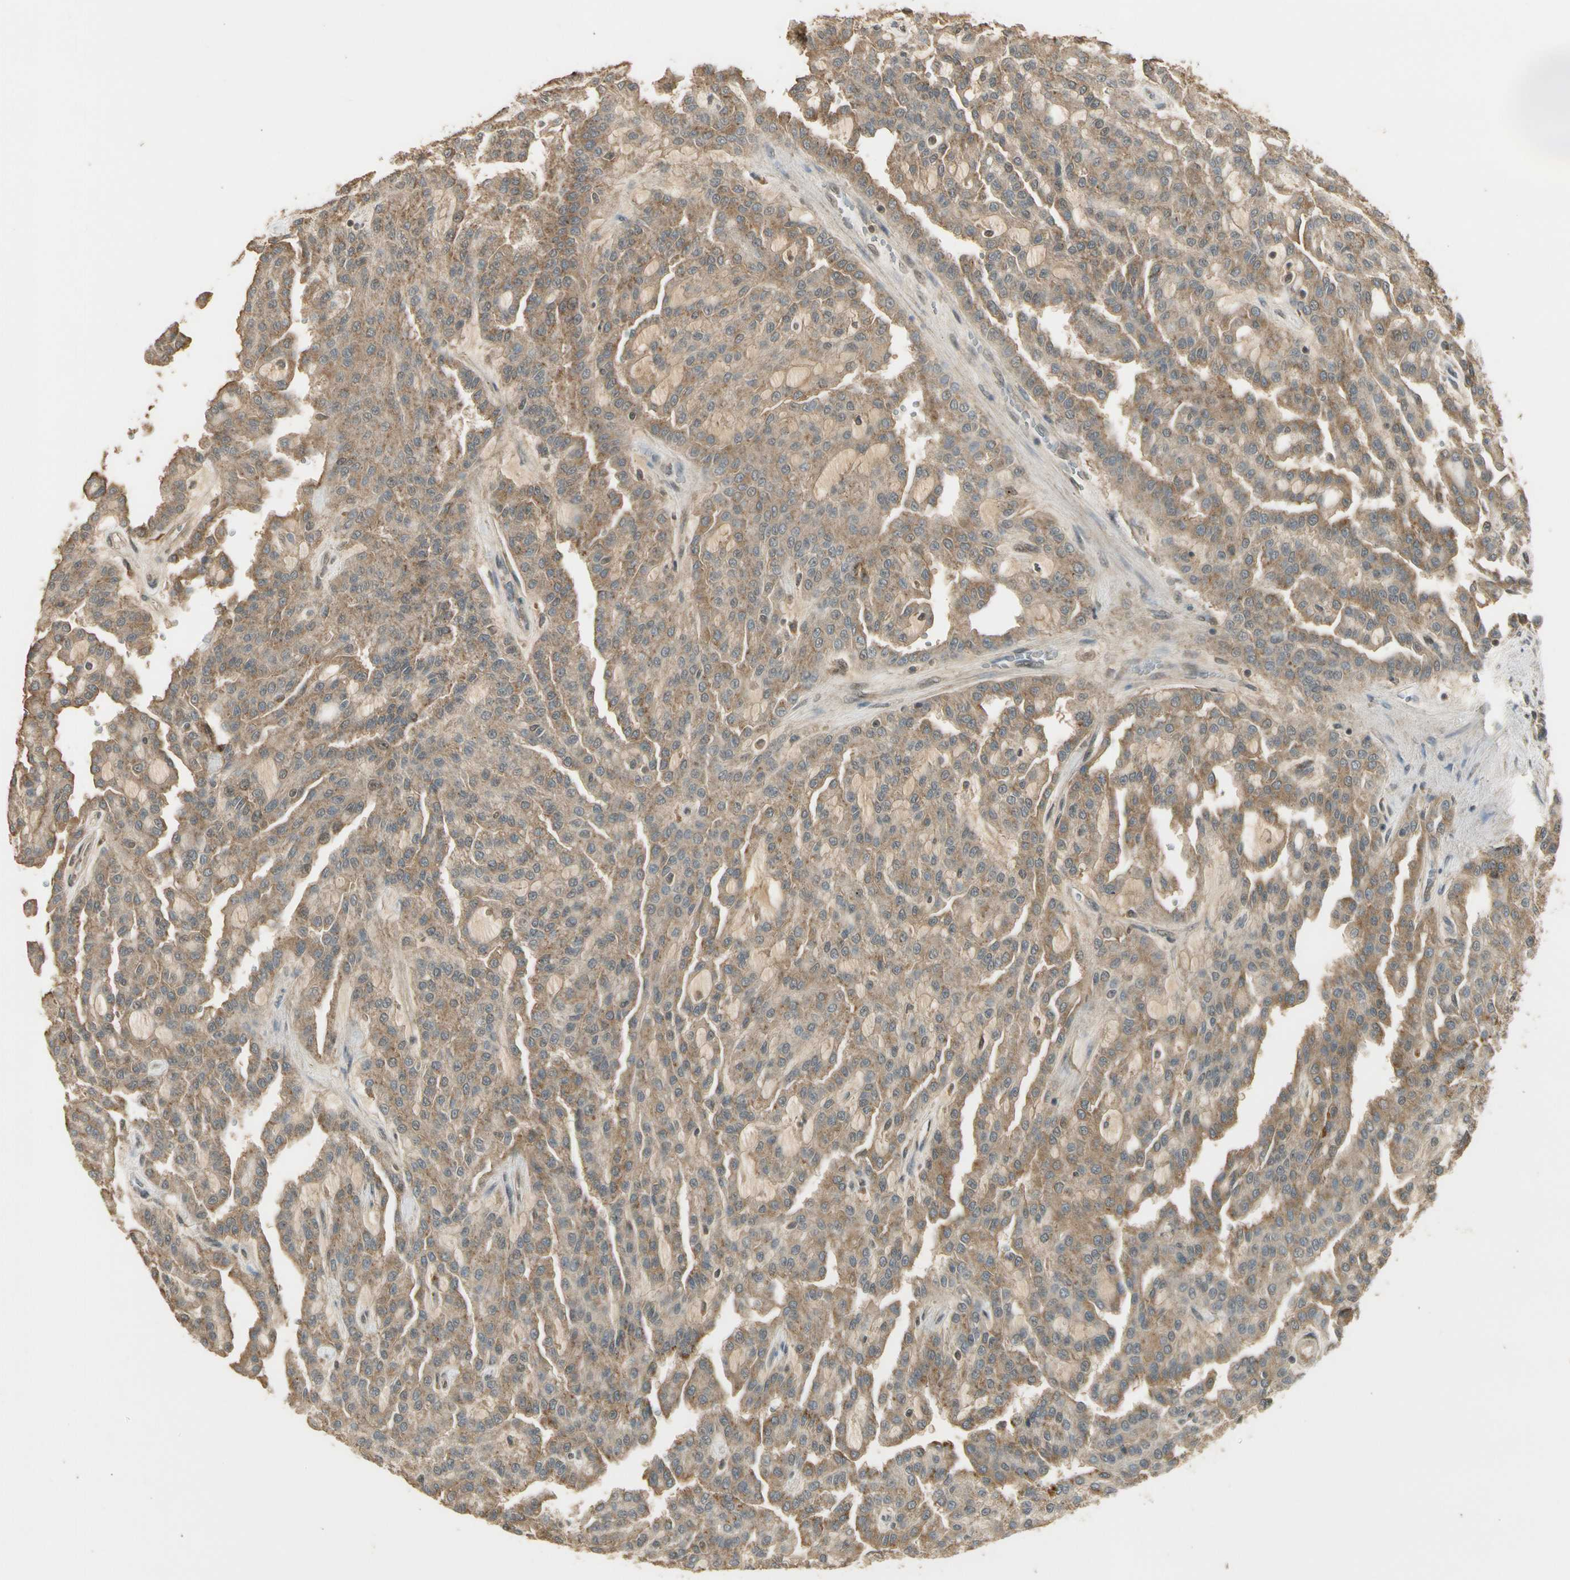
{"staining": {"intensity": "moderate", "quantity": ">75%", "location": "cytoplasmic/membranous"}, "tissue": "renal cancer", "cell_type": "Tumor cells", "image_type": "cancer", "snomed": [{"axis": "morphology", "description": "Adenocarcinoma, NOS"}, {"axis": "topography", "description": "Kidney"}], "caption": "Moderate cytoplasmic/membranous staining is seen in approximately >75% of tumor cells in renal adenocarcinoma. Immunohistochemistry (ihc) stains the protein in brown and the nuclei are stained blue.", "gene": "GMEB2", "patient": {"sex": "male", "age": 63}}